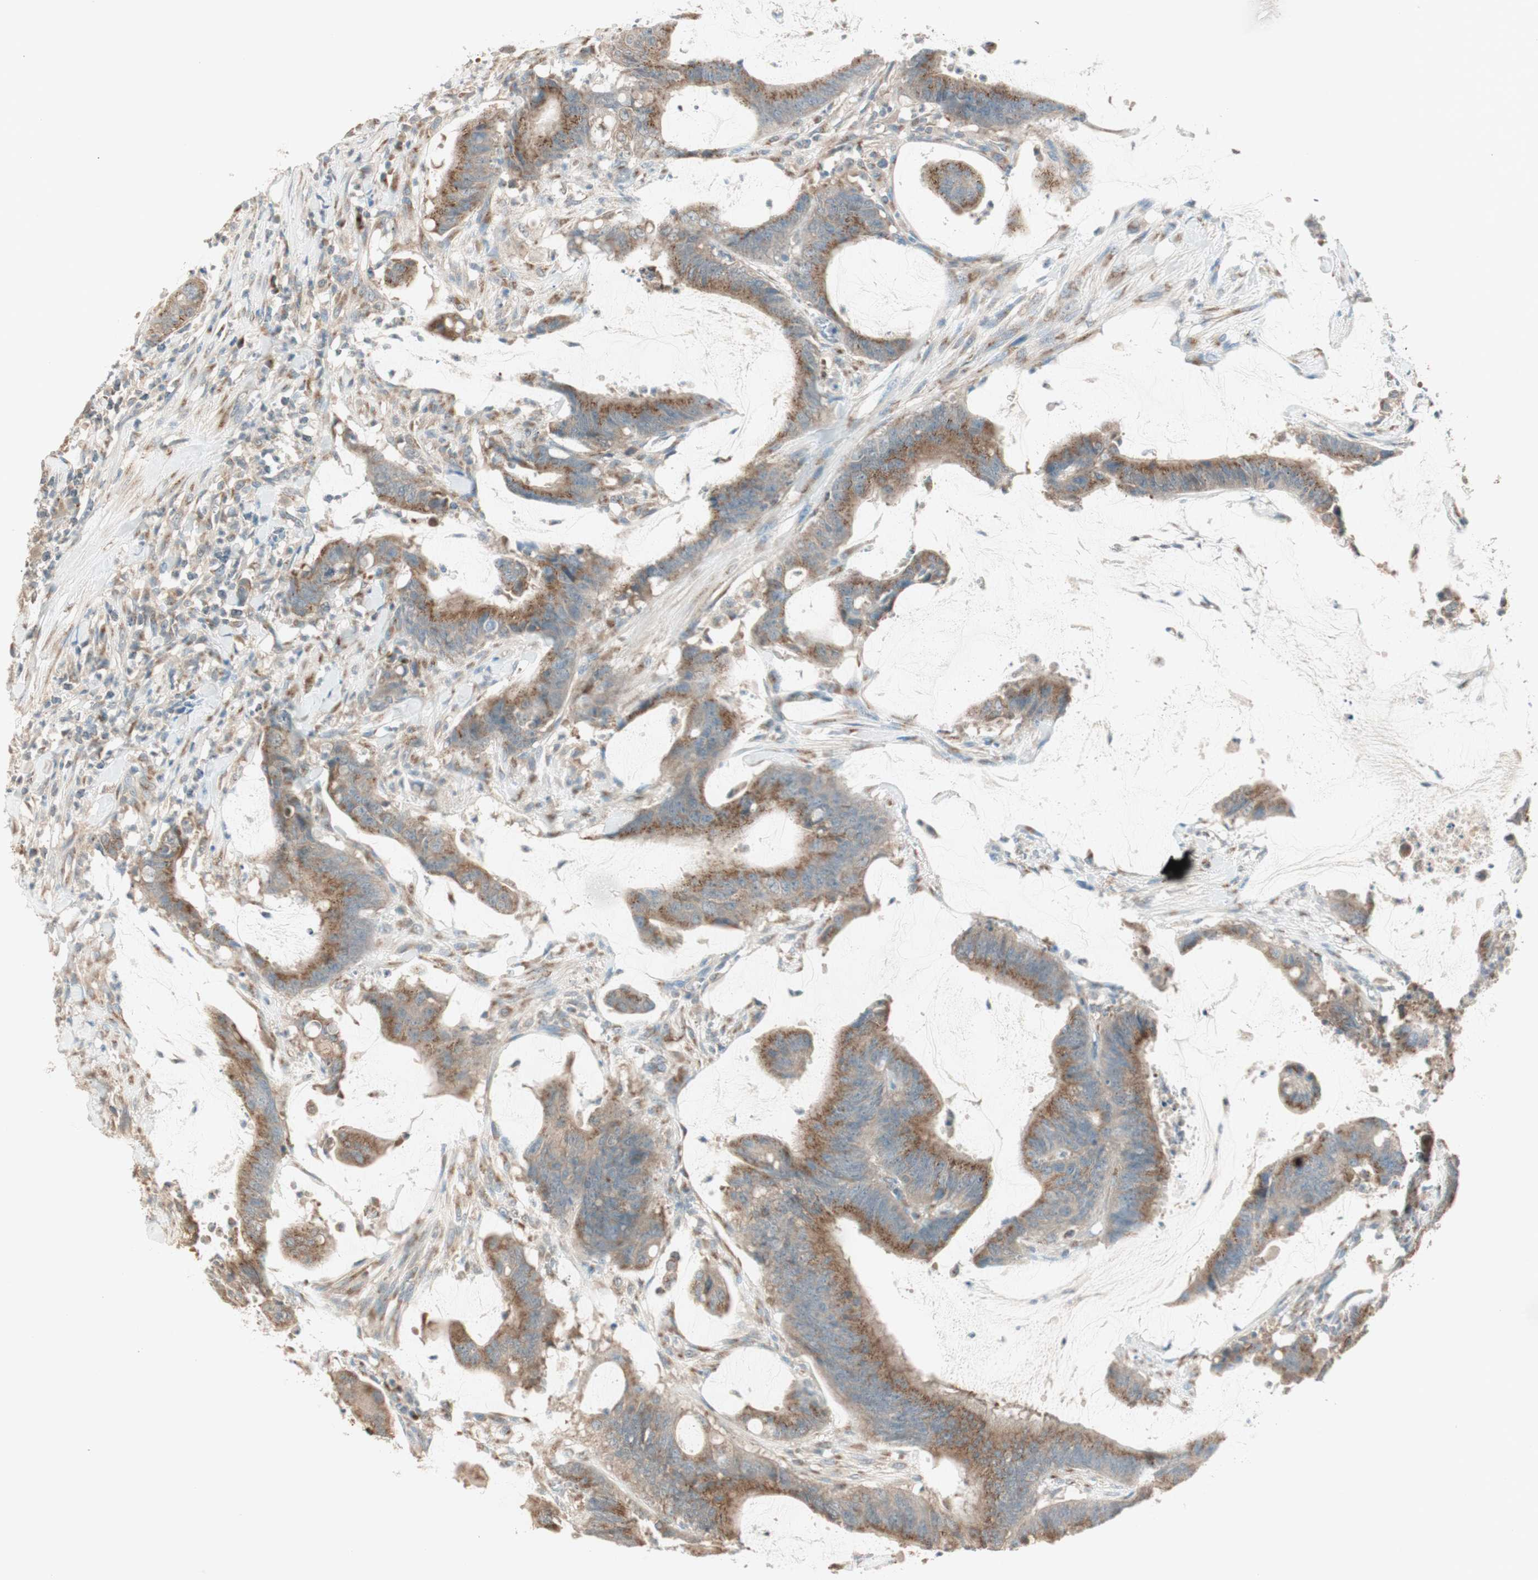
{"staining": {"intensity": "moderate", "quantity": ">75%", "location": "cytoplasmic/membranous"}, "tissue": "colorectal cancer", "cell_type": "Tumor cells", "image_type": "cancer", "snomed": [{"axis": "morphology", "description": "Adenocarcinoma, NOS"}, {"axis": "topography", "description": "Rectum"}], "caption": "The photomicrograph displays staining of colorectal cancer (adenocarcinoma), revealing moderate cytoplasmic/membranous protein staining (brown color) within tumor cells.", "gene": "SEC16A", "patient": {"sex": "female", "age": 66}}